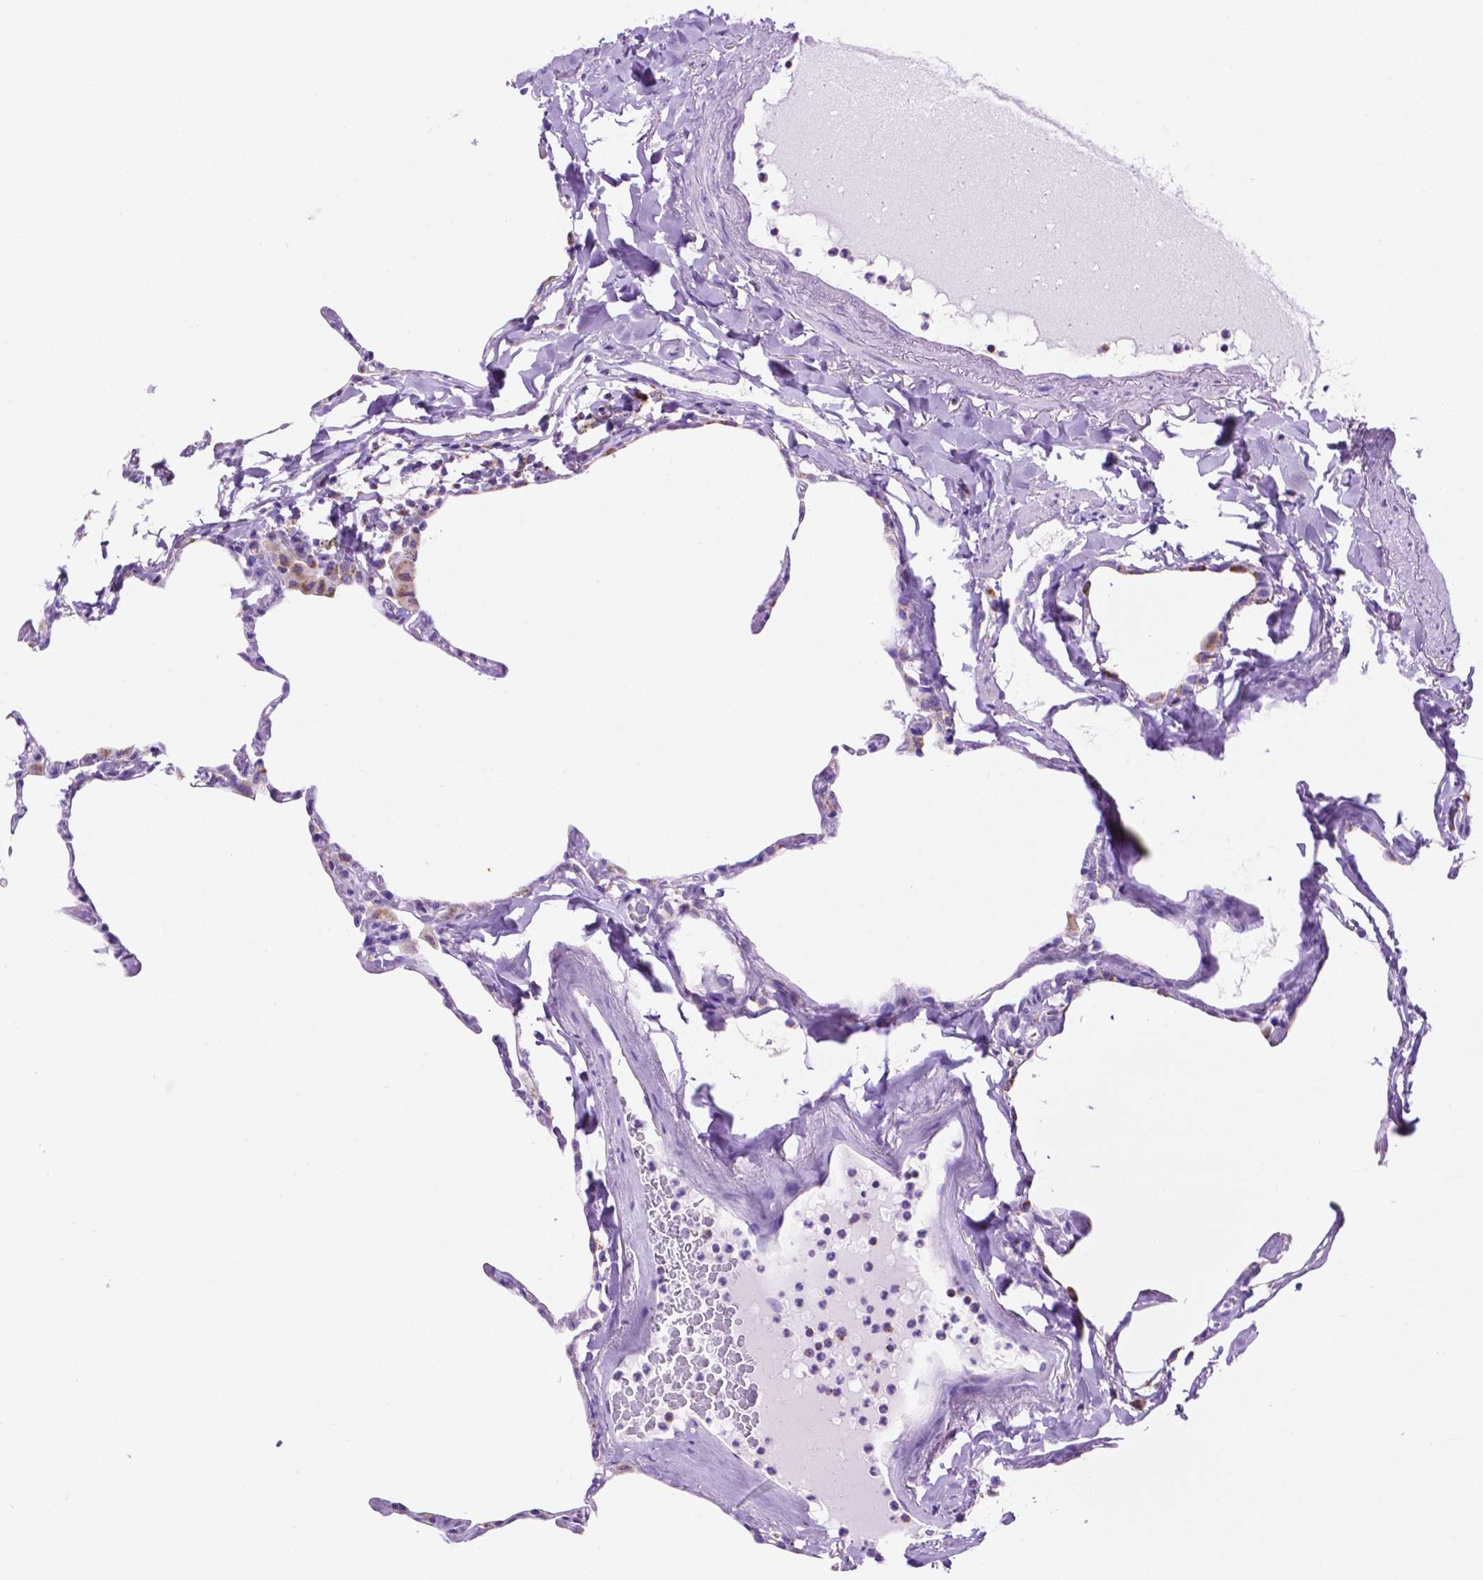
{"staining": {"intensity": "negative", "quantity": "none", "location": "none"}, "tissue": "lung", "cell_type": "Alveolar cells", "image_type": "normal", "snomed": [{"axis": "morphology", "description": "Normal tissue, NOS"}, {"axis": "topography", "description": "Lung"}], "caption": "A micrograph of lung stained for a protein demonstrates no brown staining in alveolar cells.", "gene": "GDPD5", "patient": {"sex": "male", "age": 65}}